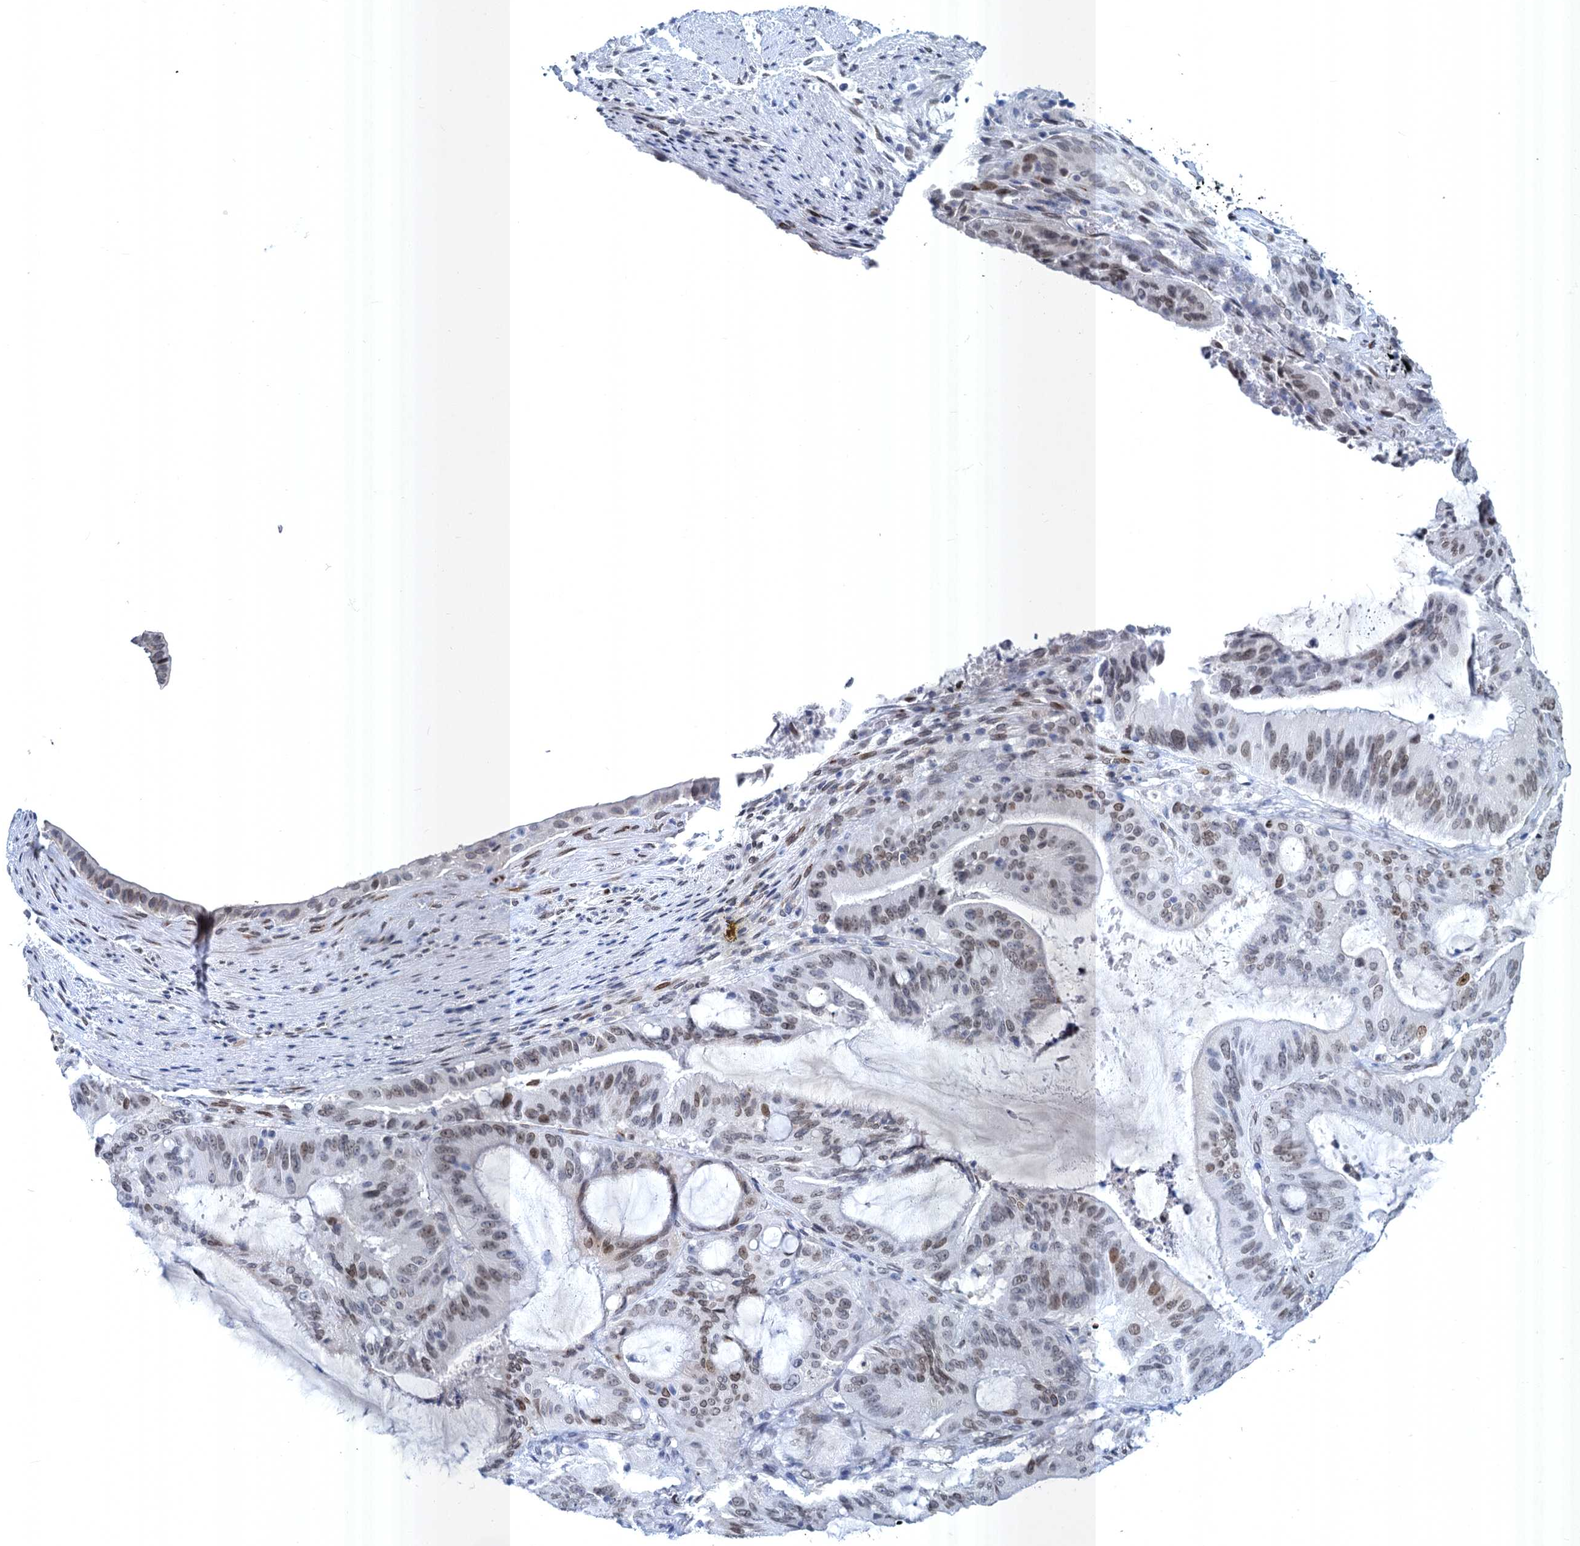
{"staining": {"intensity": "moderate", "quantity": "25%-75%", "location": "nuclear"}, "tissue": "liver cancer", "cell_type": "Tumor cells", "image_type": "cancer", "snomed": [{"axis": "morphology", "description": "Normal tissue, NOS"}, {"axis": "morphology", "description": "Cholangiocarcinoma"}, {"axis": "topography", "description": "Liver"}, {"axis": "topography", "description": "Peripheral nerve tissue"}], "caption": "Moderate nuclear protein staining is identified in about 25%-75% of tumor cells in liver cancer (cholangiocarcinoma).", "gene": "PRSS35", "patient": {"sex": "female", "age": 73}}